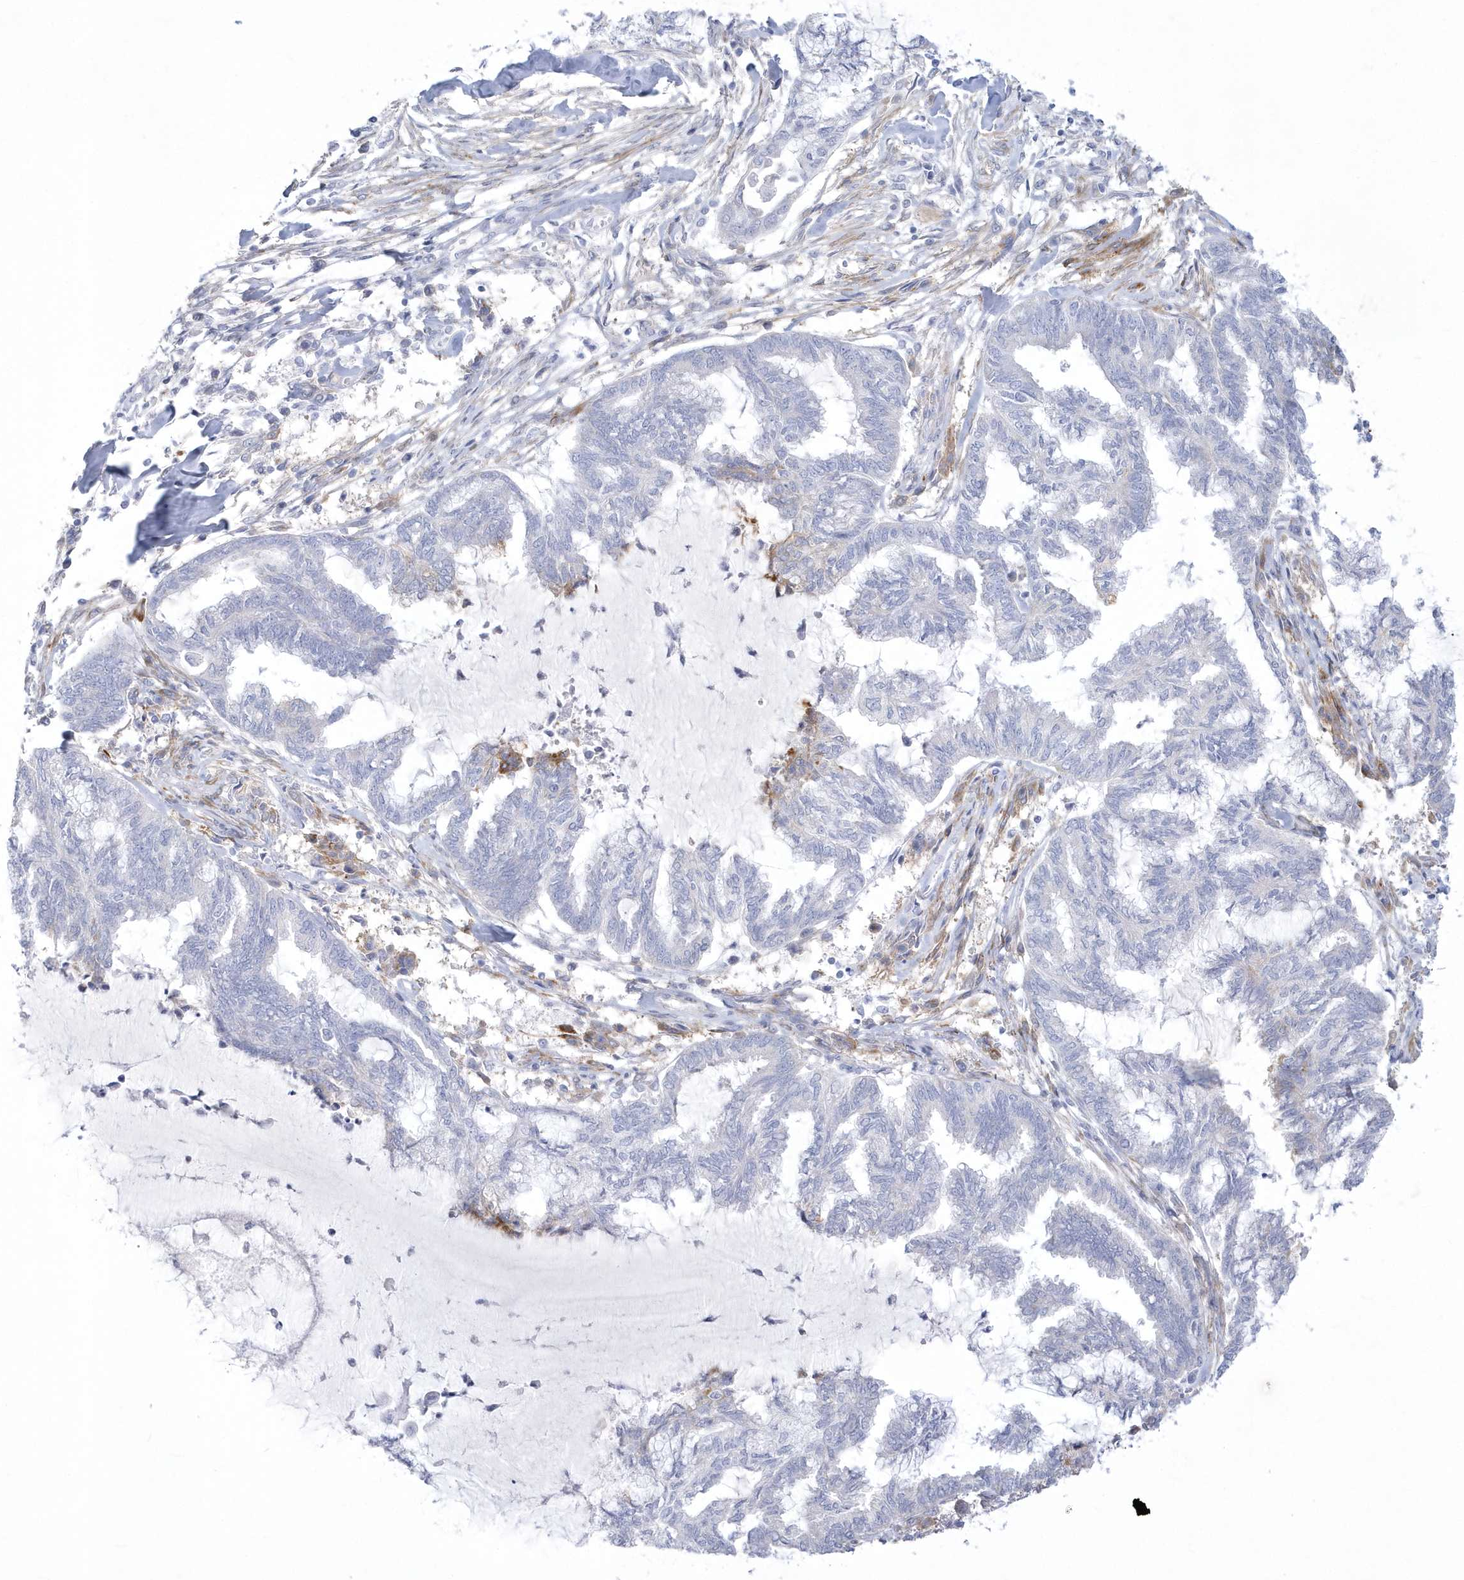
{"staining": {"intensity": "negative", "quantity": "none", "location": "none"}, "tissue": "endometrial cancer", "cell_type": "Tumor cells", "image_type": "cancer", "snomed": [{"axis": "morphology", "description": "Adenocarcinoma, NOS"}, {"axis": "topography", "description": "Endometrium"}], "caption": "Image shows no protein positivity in tumor cells of endometrial cancer tissue.", "gene": "WDR27", "patient": {"sex": "female", "age": 86}}